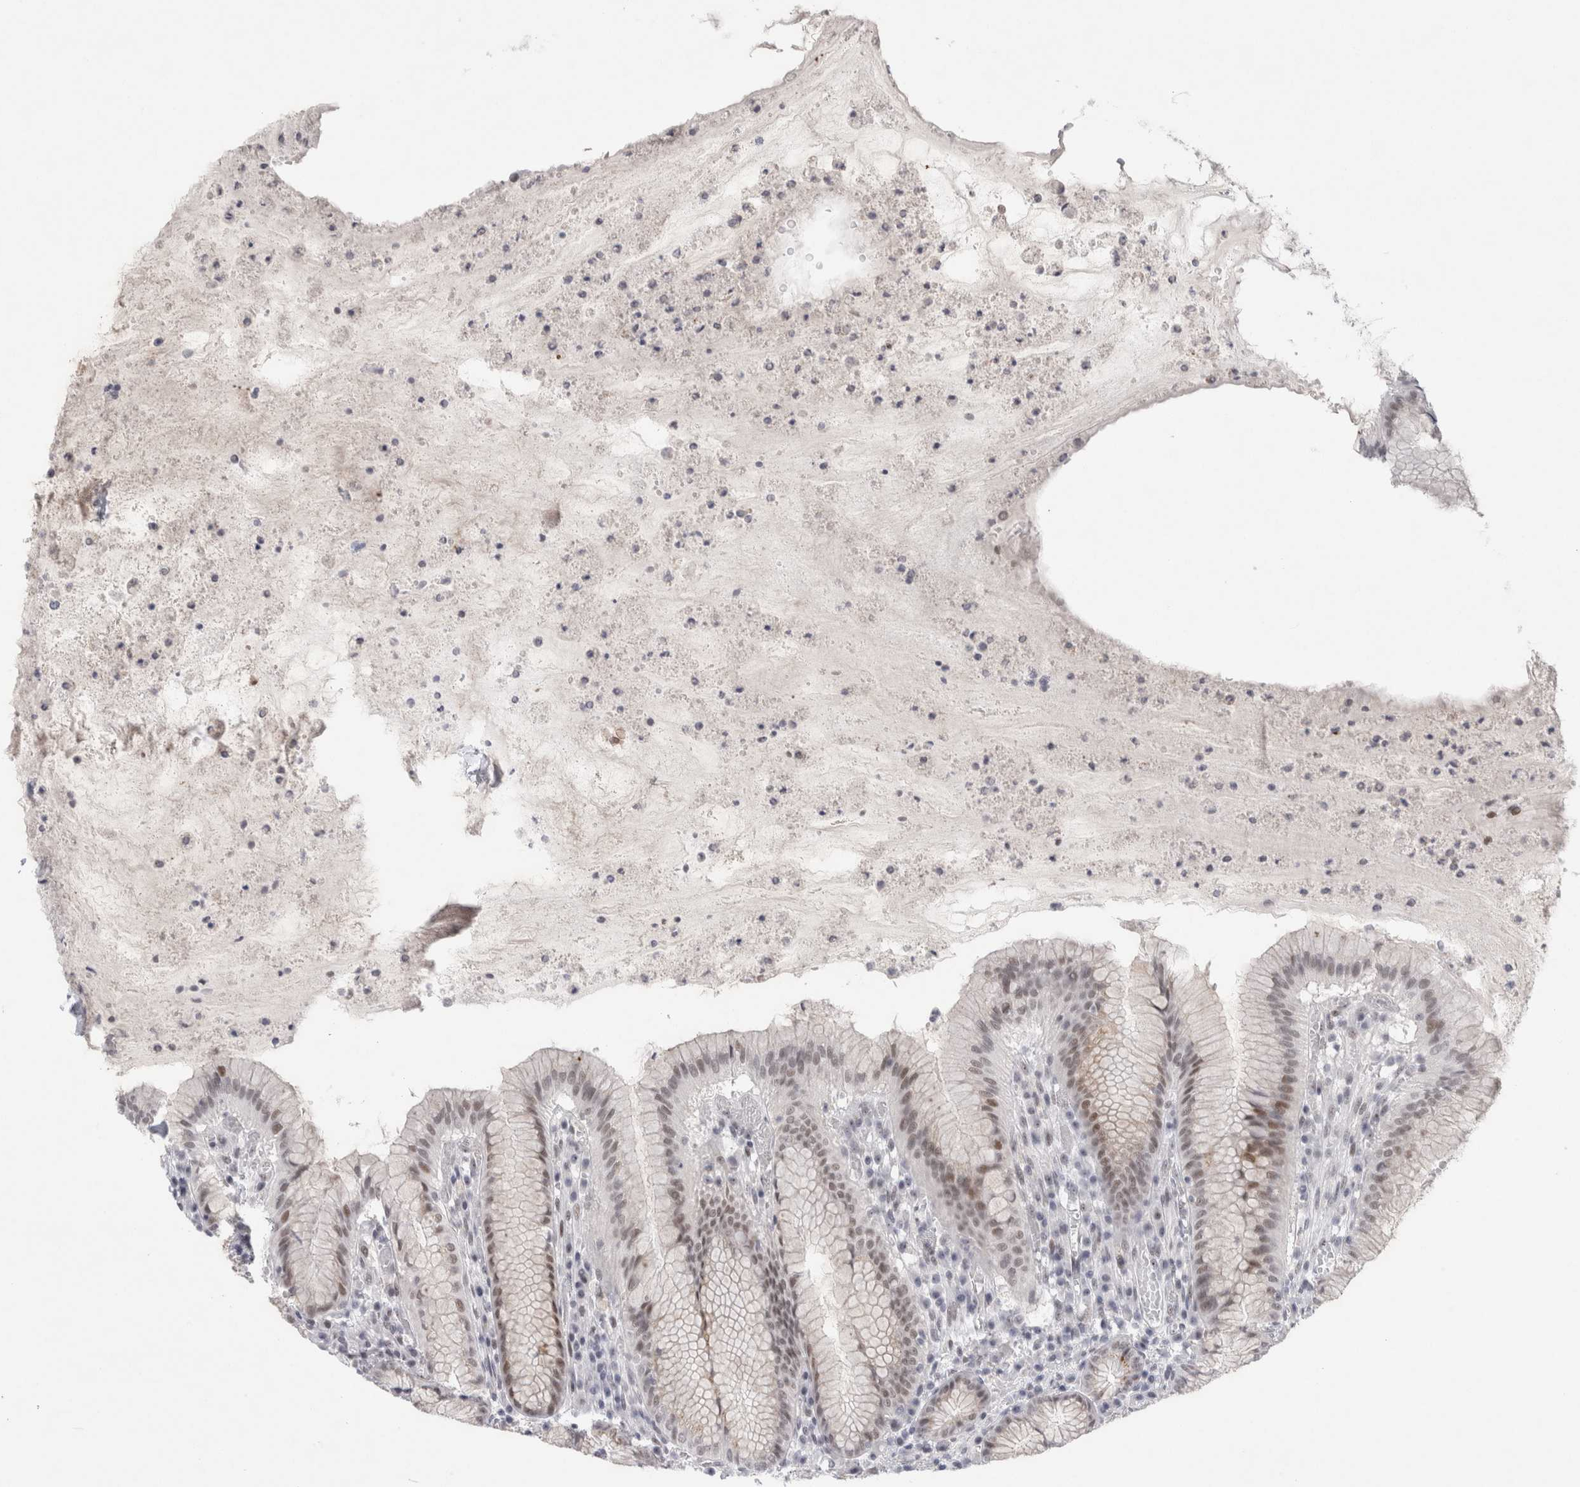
{"staining": {"intensity": "moderate", "quantity": "25%-75%", "location": "cytoplasmic/membranous,nuclear"}, "tissue": "stomach", "cell_type": "Glandular cells", "image_type": "normal", "snomed": [{"axis": "morphology", "description": "Normal tissue, NOS"}, {"axis": "topography", "description": "Stomach"}], "caption": "DAB immunohistochemical staining of benign human stomach shows moderate cytoplasmic/membranous,nuclear protein expression in about 25%-75% of glandular cells. (Brightfield microscopy of DAB IHC at high magnification).", "gene": "CERS5", "patient": {"sex": "male", "age": 55}}